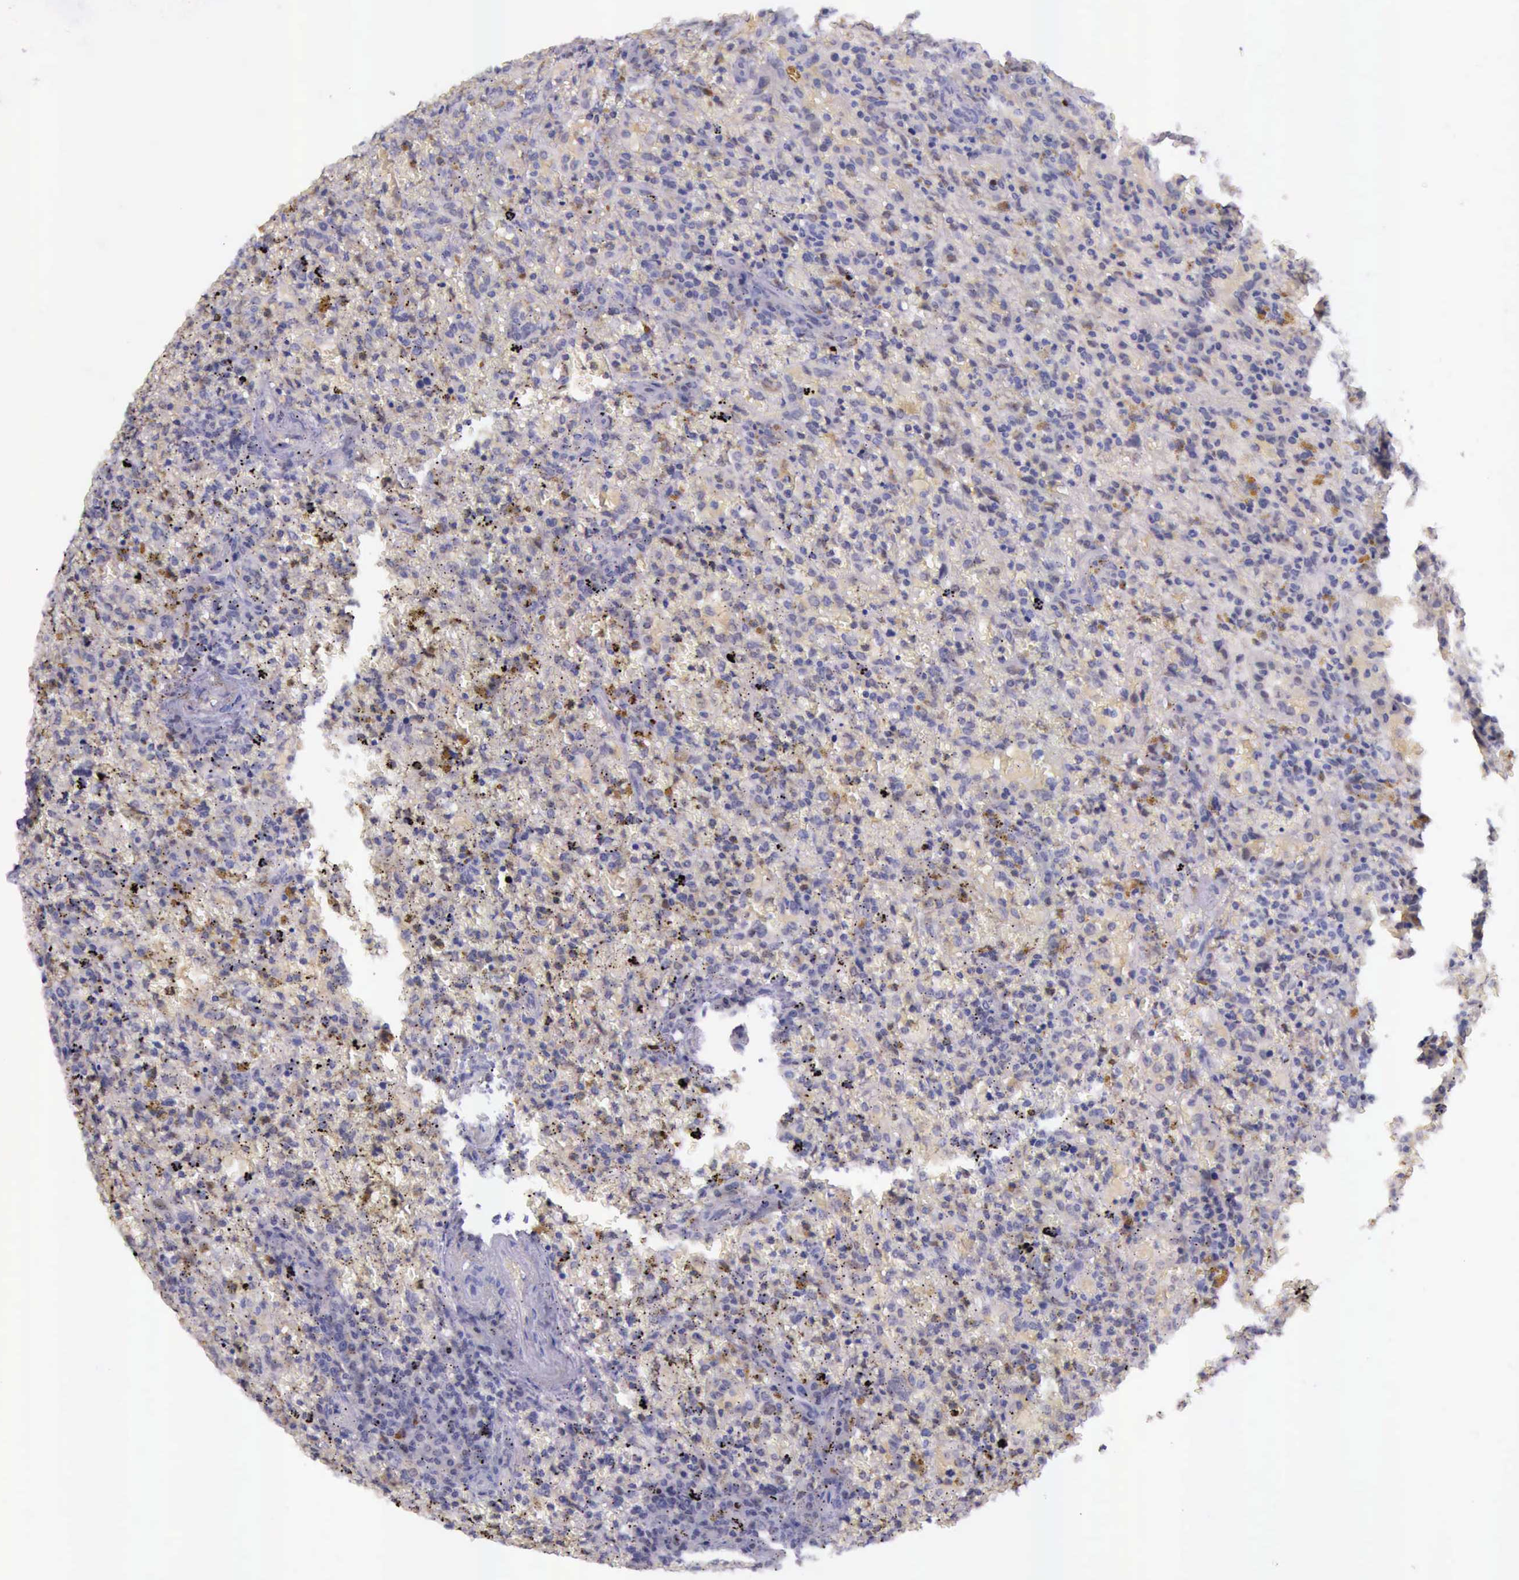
{"staining": {"intensity": "moderate", "quantity": "<25%", "location": "cytoplasmic/membranous,nuclear"}, "tissue": "lymphoma", "cell_type": "Tumor cells", "image_type": "cancer", "snomed": [{"axis": "morphology", "description": "Malignant lymphoma, non-Hodgkin's type, High grade"}, {"axis": "topography", "description": "Spleen"}, {"axis": "topography", "description": "Lymph node"}], "caption": "Immunohistochemical staining of lymphoma exhibits low levels of moderate cytoplasmic/membranous and nuclear expression in approximately <25% of tumor cells.", "gene": "PARP1", "patient": {"sex": "female", "age": 70}}